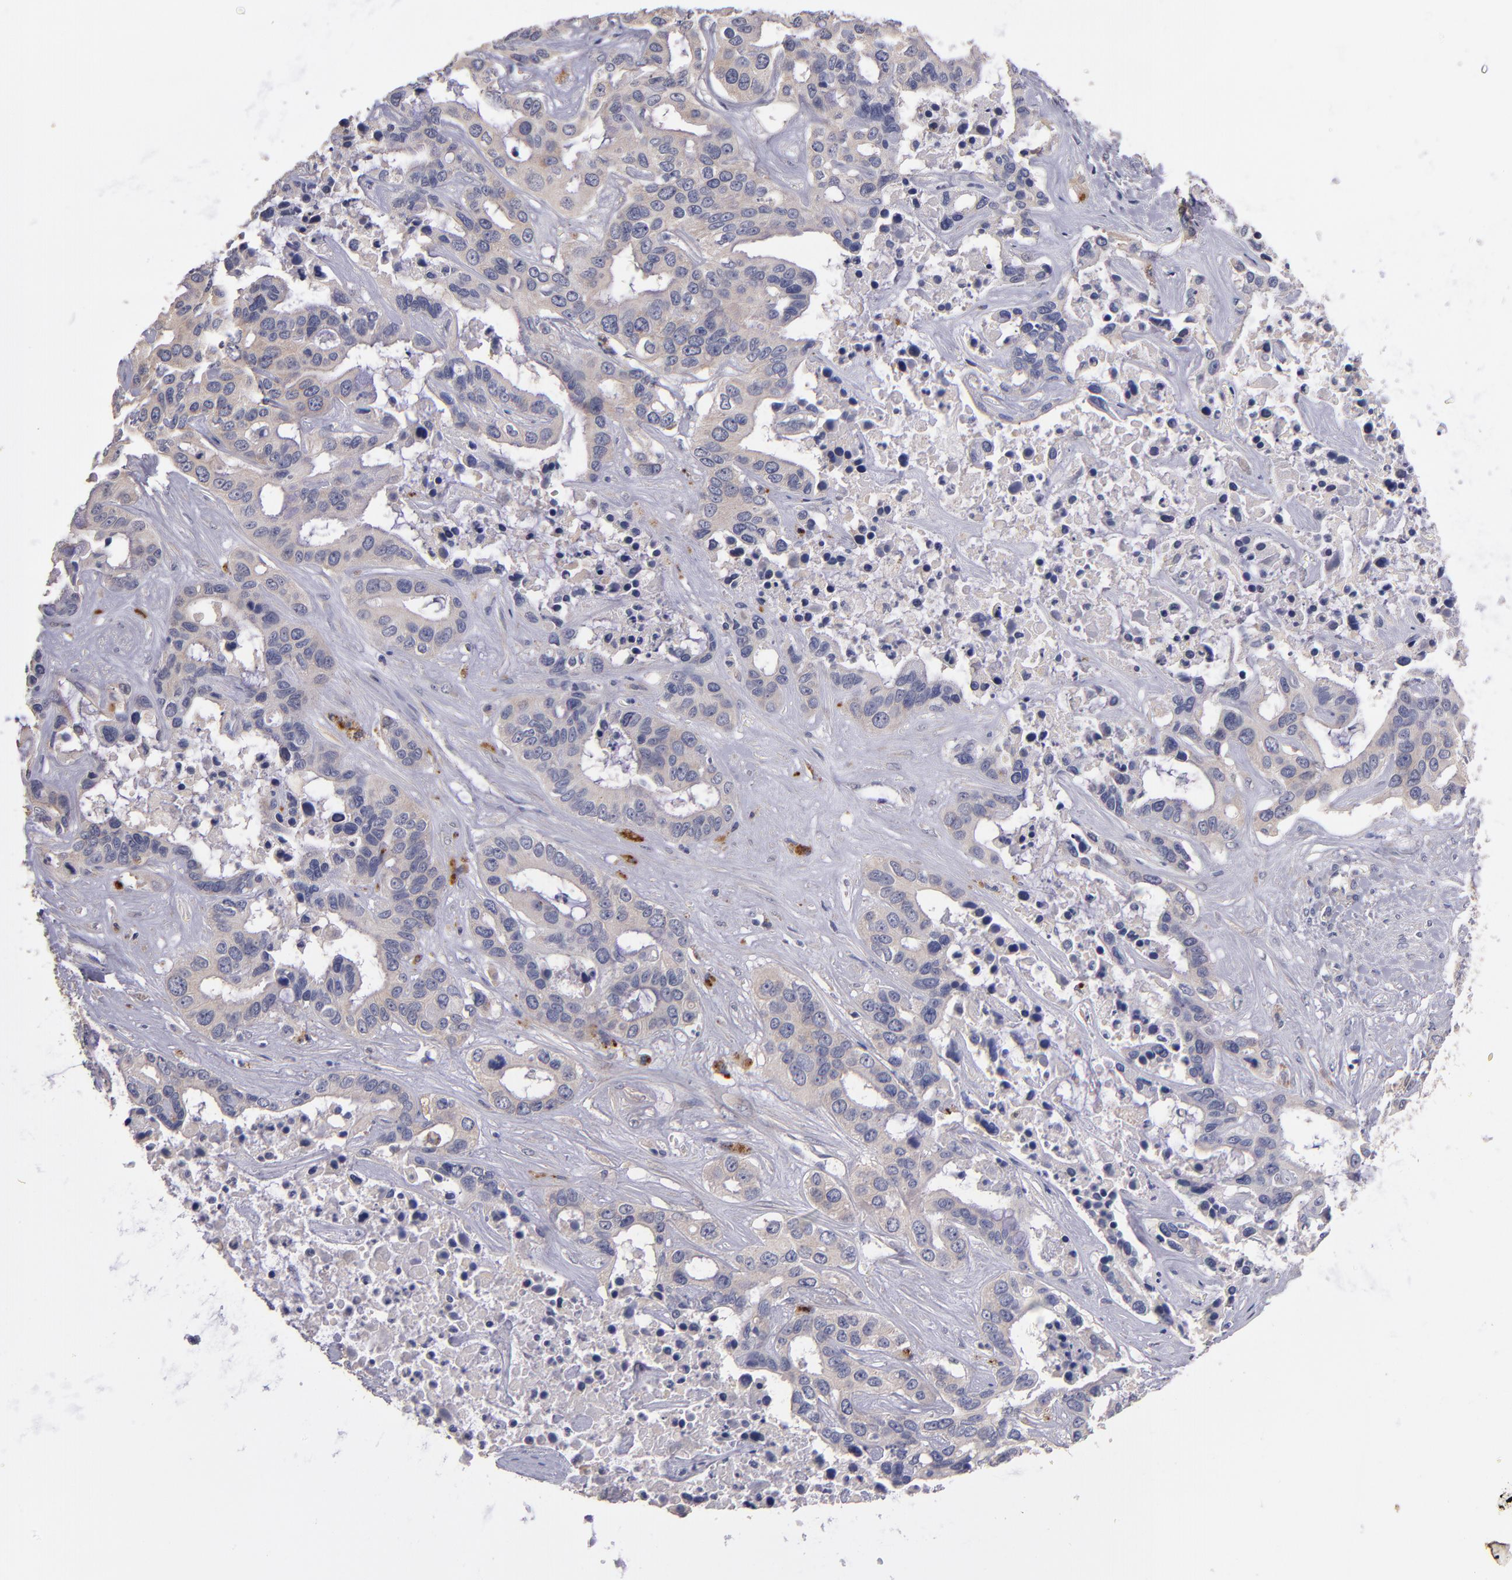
{"staining": {"intensity": "weak", "quantity": ">75%", "location": "cytoplasmic/membranous"}, "tissue": "liver cancer", "cell_type": "Tumor cells", "image_type": "cancer", "snomed": [{"axis": "morphology", "description": "Cholangiocarcinoma"}, {"axis": "topography", "description": "Liver"}], "caption": "Immunohistochemical staining of cholangiocarcinoma (liver) exhibits low levels of weak cytoplasmic/membranous staining in approximately >75% of tumor cells.", "gene": "MAGEE1", "patient": {"sex": "female", "age": 65}}